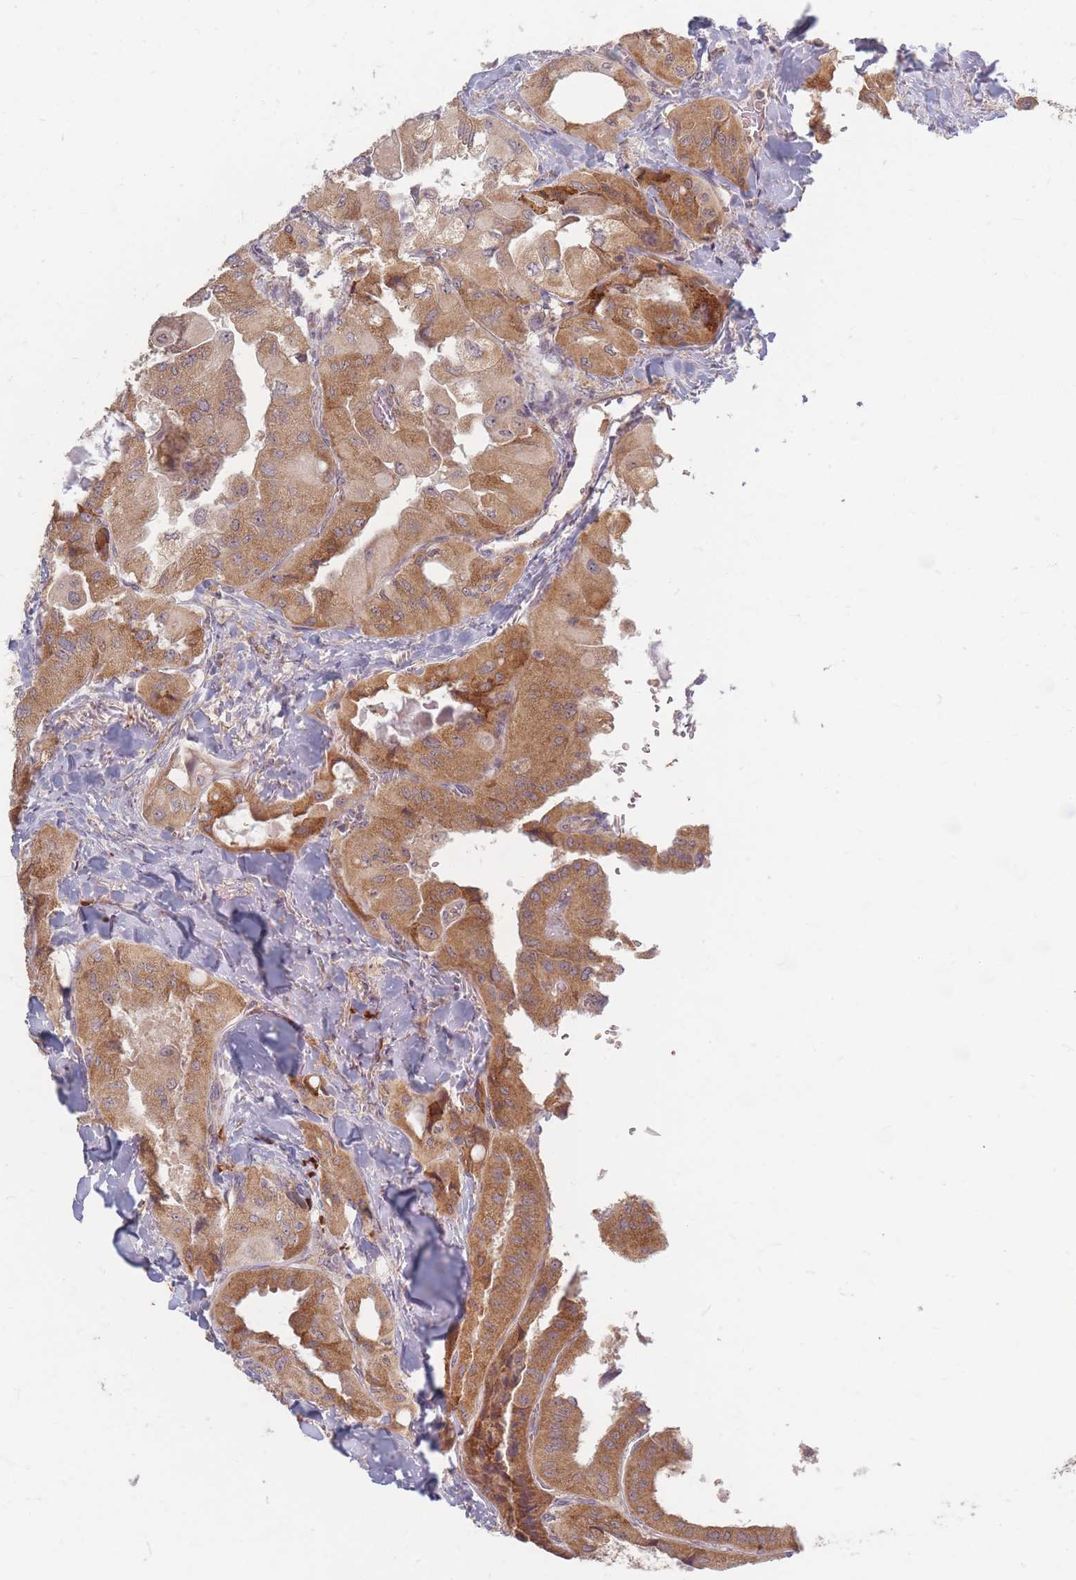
{"staining": {"intensity": "moderate", "quantity": ">75%", "location": "cytoplasmic/membranous"}, "tissue": "thyroid cancer", "cell_type": "Tumor cells", "image_type": "cancer", "snomed": [{"axis": "morphology", "description": "Normal tissue, NOS"}, {"axis": "morphology", "description": "Papillary adenocarcinoma, NOS"}, {"axis": "topography", "description": "Thyroid gland"}], "caption": "Tumor cells show moderate cytoplasmic/membranous expression in approximately >75% of cells in thyroid papillary adenocarcinoma.", "gene": "SMIM14", "patient": {"sex": "female", "age": 59}}